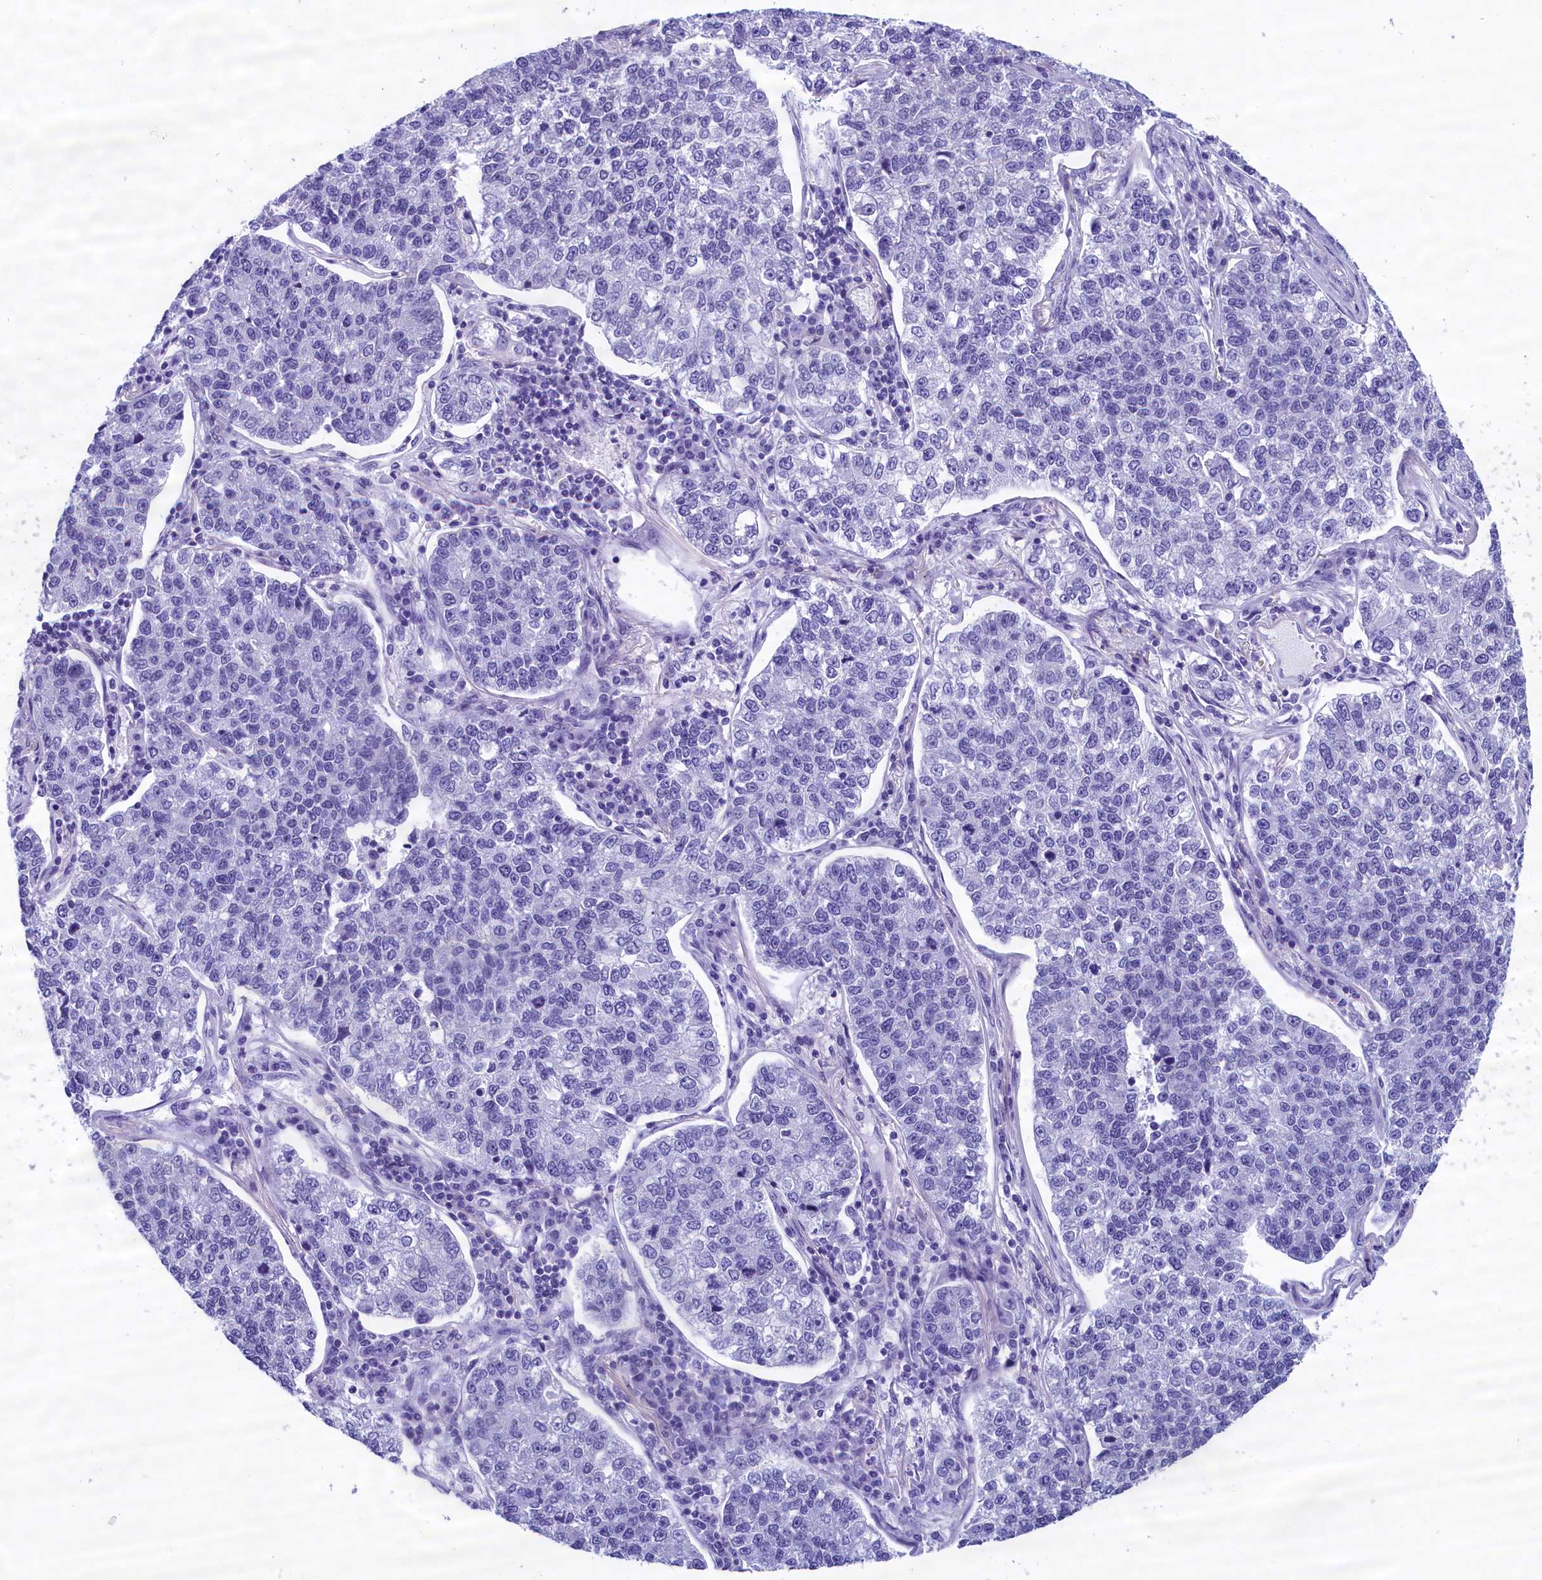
{"staining": {"intensity": "negative", "quantity": "none", "location": "none"}, "tissue": "lung cancer", "cell_type": "Tumor cells", "image_type": "cancer", "snomed": [{"axis": "morphology", "description": "Adenocarcinoma, NOS"}, {"axis": "topography", "description": "Lung"}], "caption": "Immunohistochemistry histopathology image of neoplastic tissue: adenocarcinoma (lung) stained with DAB (3,3'-diaminobenzidine) displays no significant protein positivity in tumor cells. (DAB immunohistochemistry visualized using brightfield microscopy, high magnification).", "gene": "ABCC8", "patient": {"sex": "male", "age": 49}}